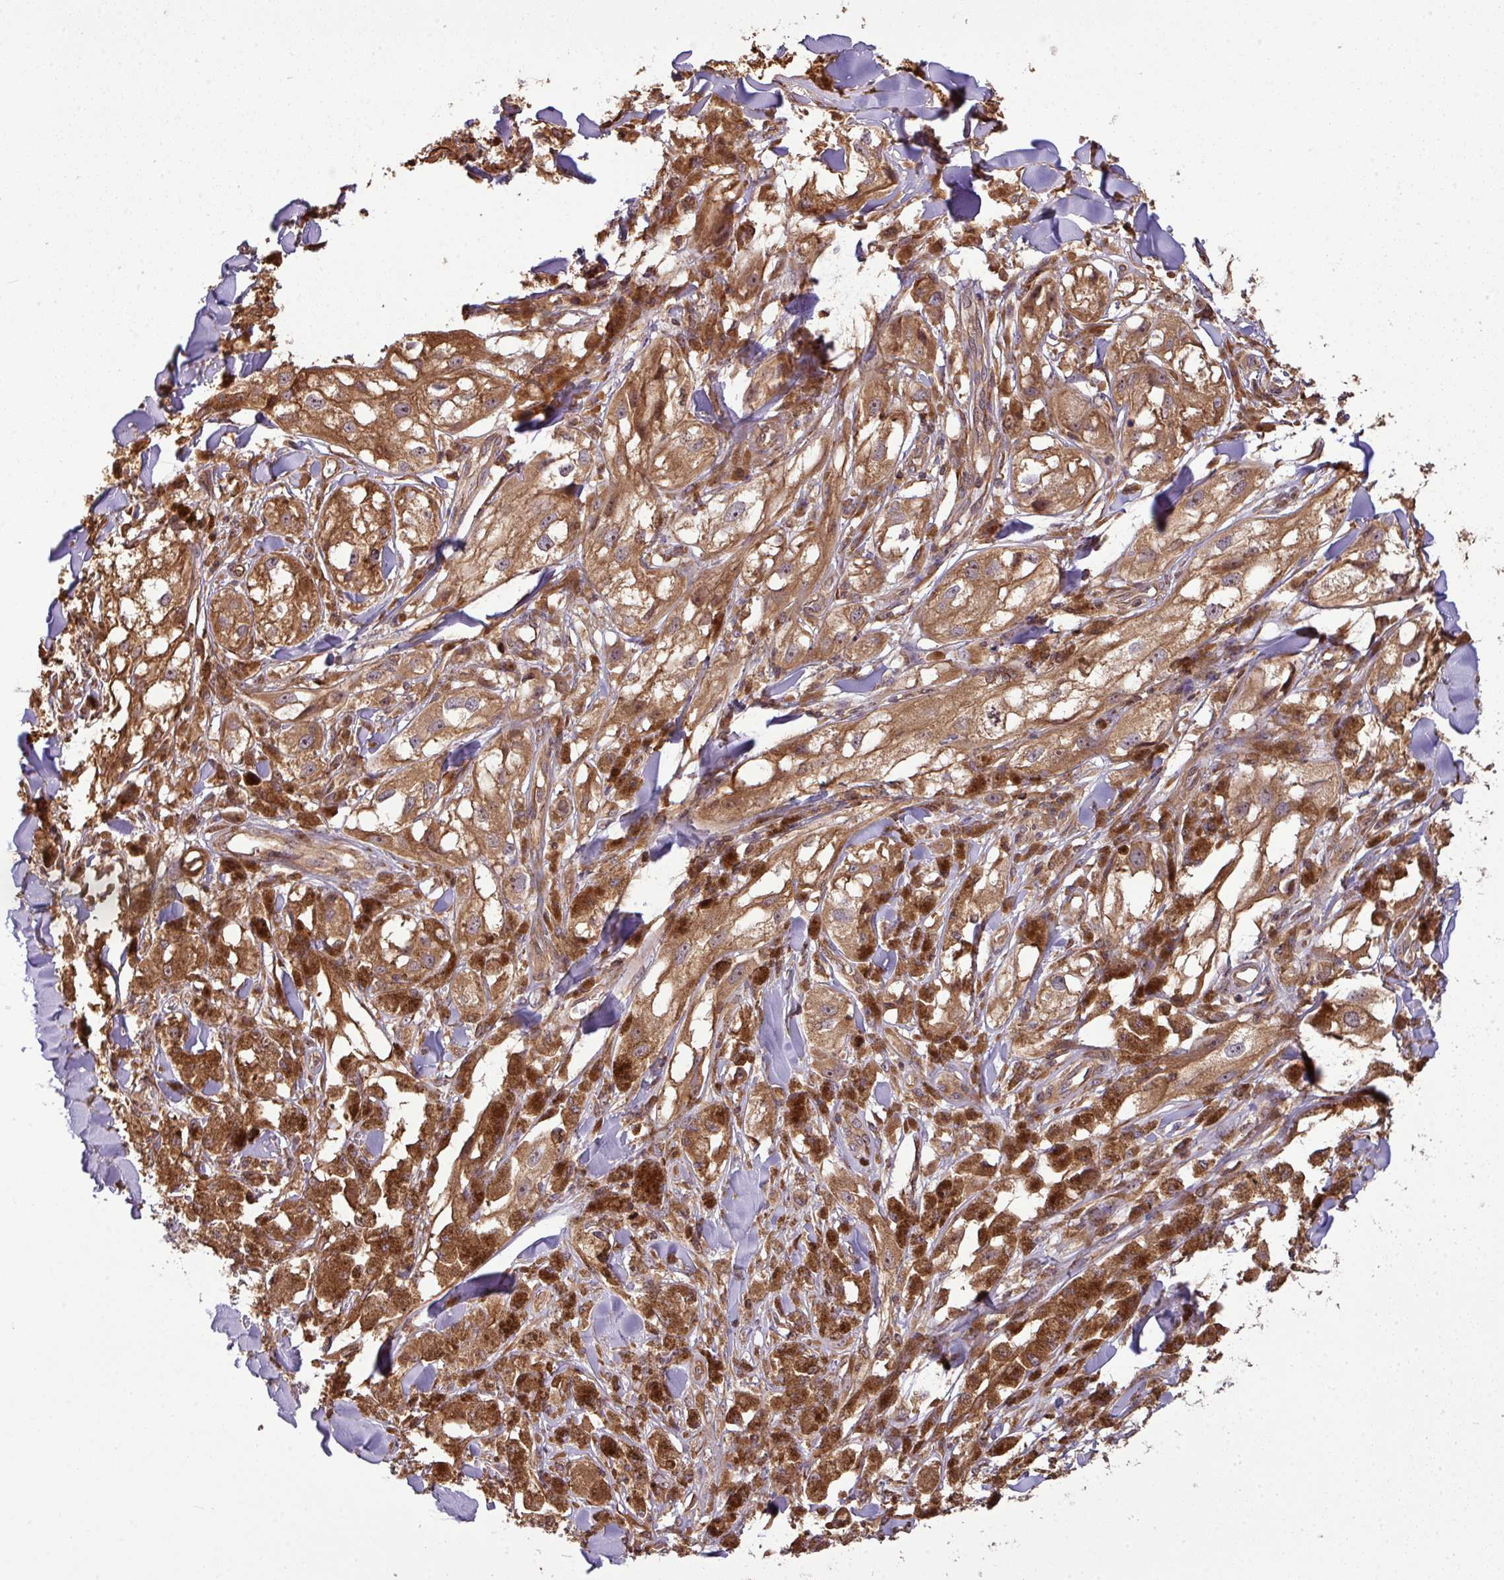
{"staining": {"intensity": "moderate", "quantity": ">75%", "location": "cytoplasmic/membranous,nuclear"}, "tissue": "melanoma", "cell_type": "Tumor cells", "image_type": "cancer", "snomed": [{"axis": "morphology", "description": "Malignant melanoma, NOS"}, {"axis": "topography", "description": "Skin"}], "caption": "A medium amount of moderate cytoplasmic/membranous and nuclear positivity is appreciated in about >75% of tumor cells in malignant melanoma tissue.", "gene": "VENTX", "patient": {"sex": "male", "age": 88}}